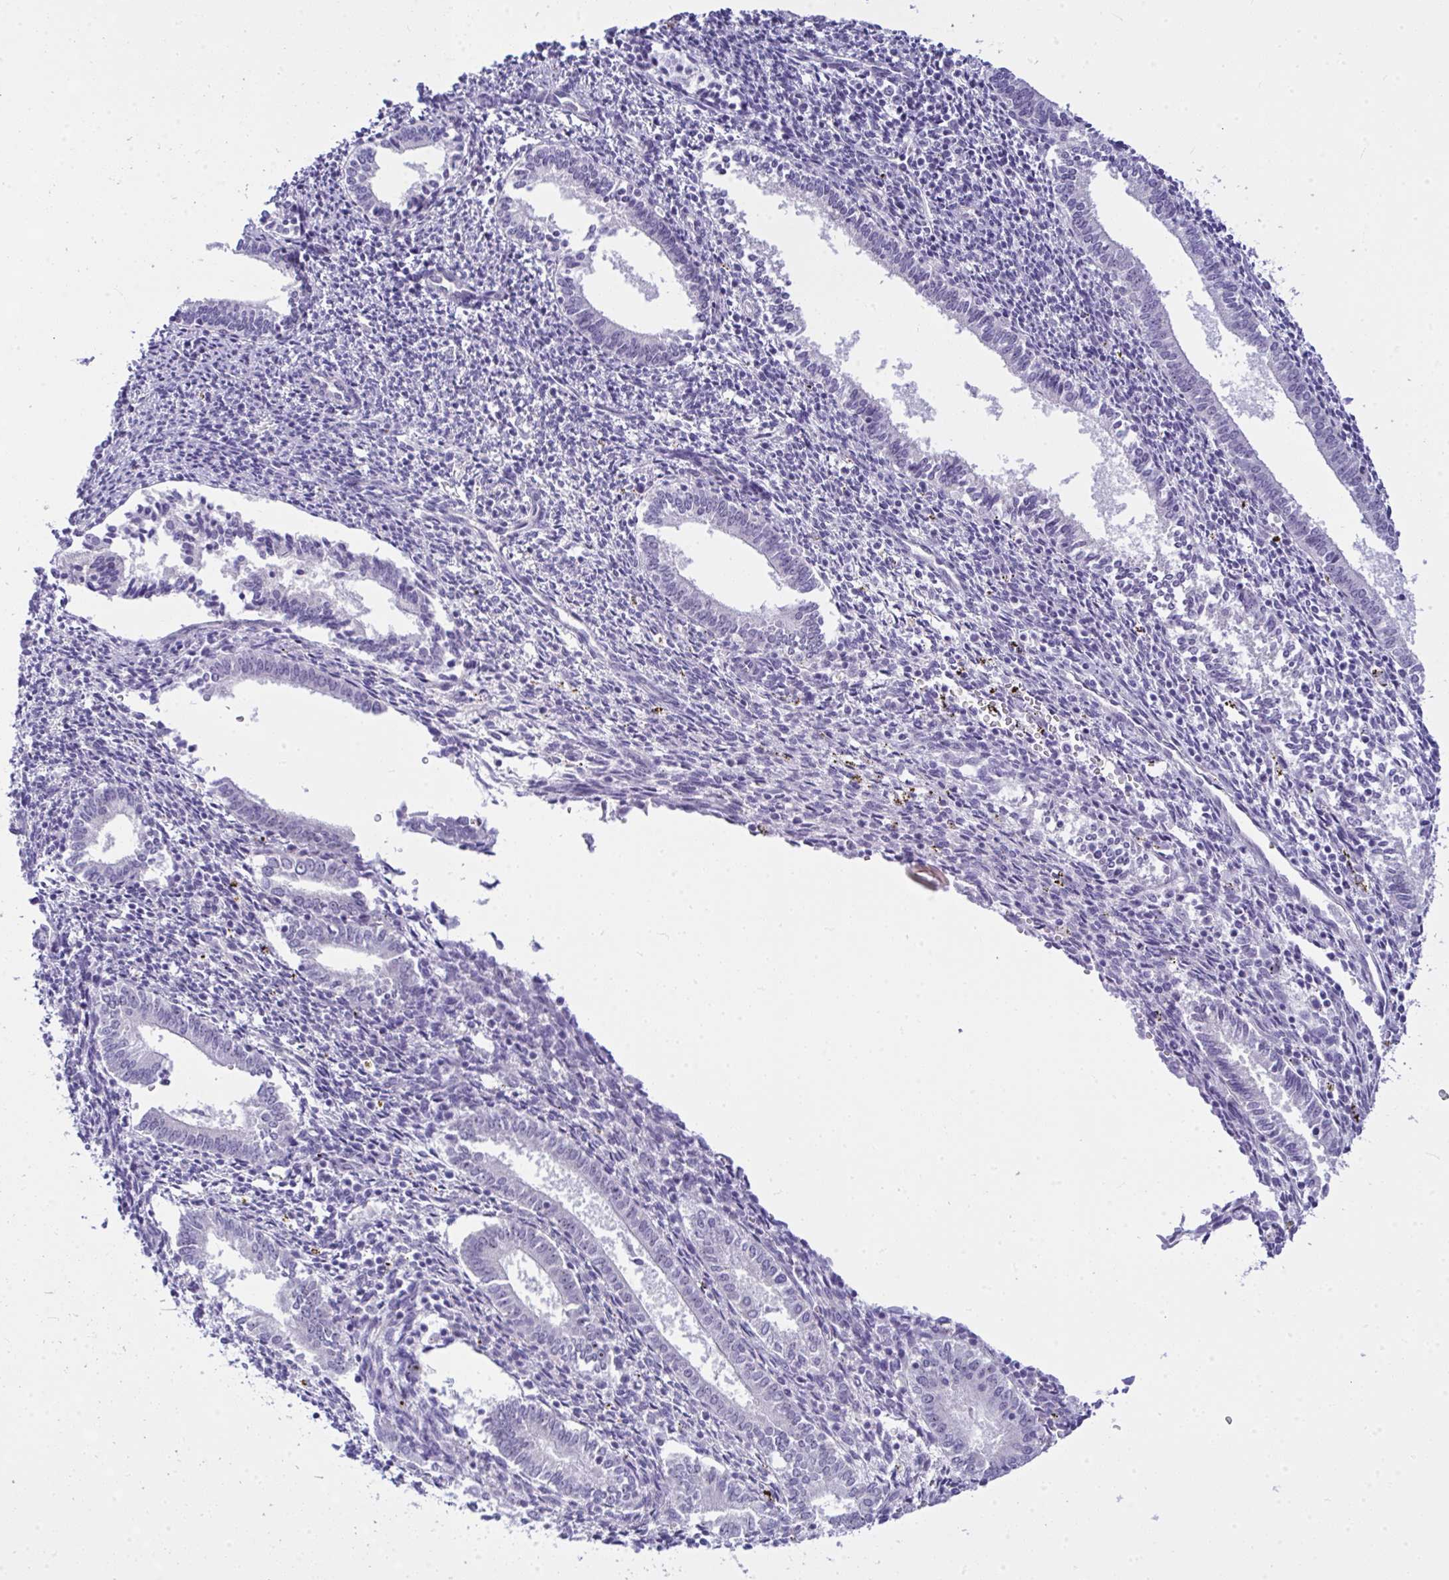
{"staining": {"intensity": "negative", "quantity": "none", "location": "none"}, "tissue": "endometrium", "cell_type": "Cells in endometrial stroma", "image_type": "normal", "snomed": [{"axis": "morphology", "description": "Normal tissue, NOS"}, {"axis": "topography", "description": "Endometrium"}], "caption": "This is an IHC photomicrograph of unremarkable endometrium. There is no positivity in cells in endometrial stroma.", "gene": "NFXL1", "patient": {"sex": "female", "age": 41}}